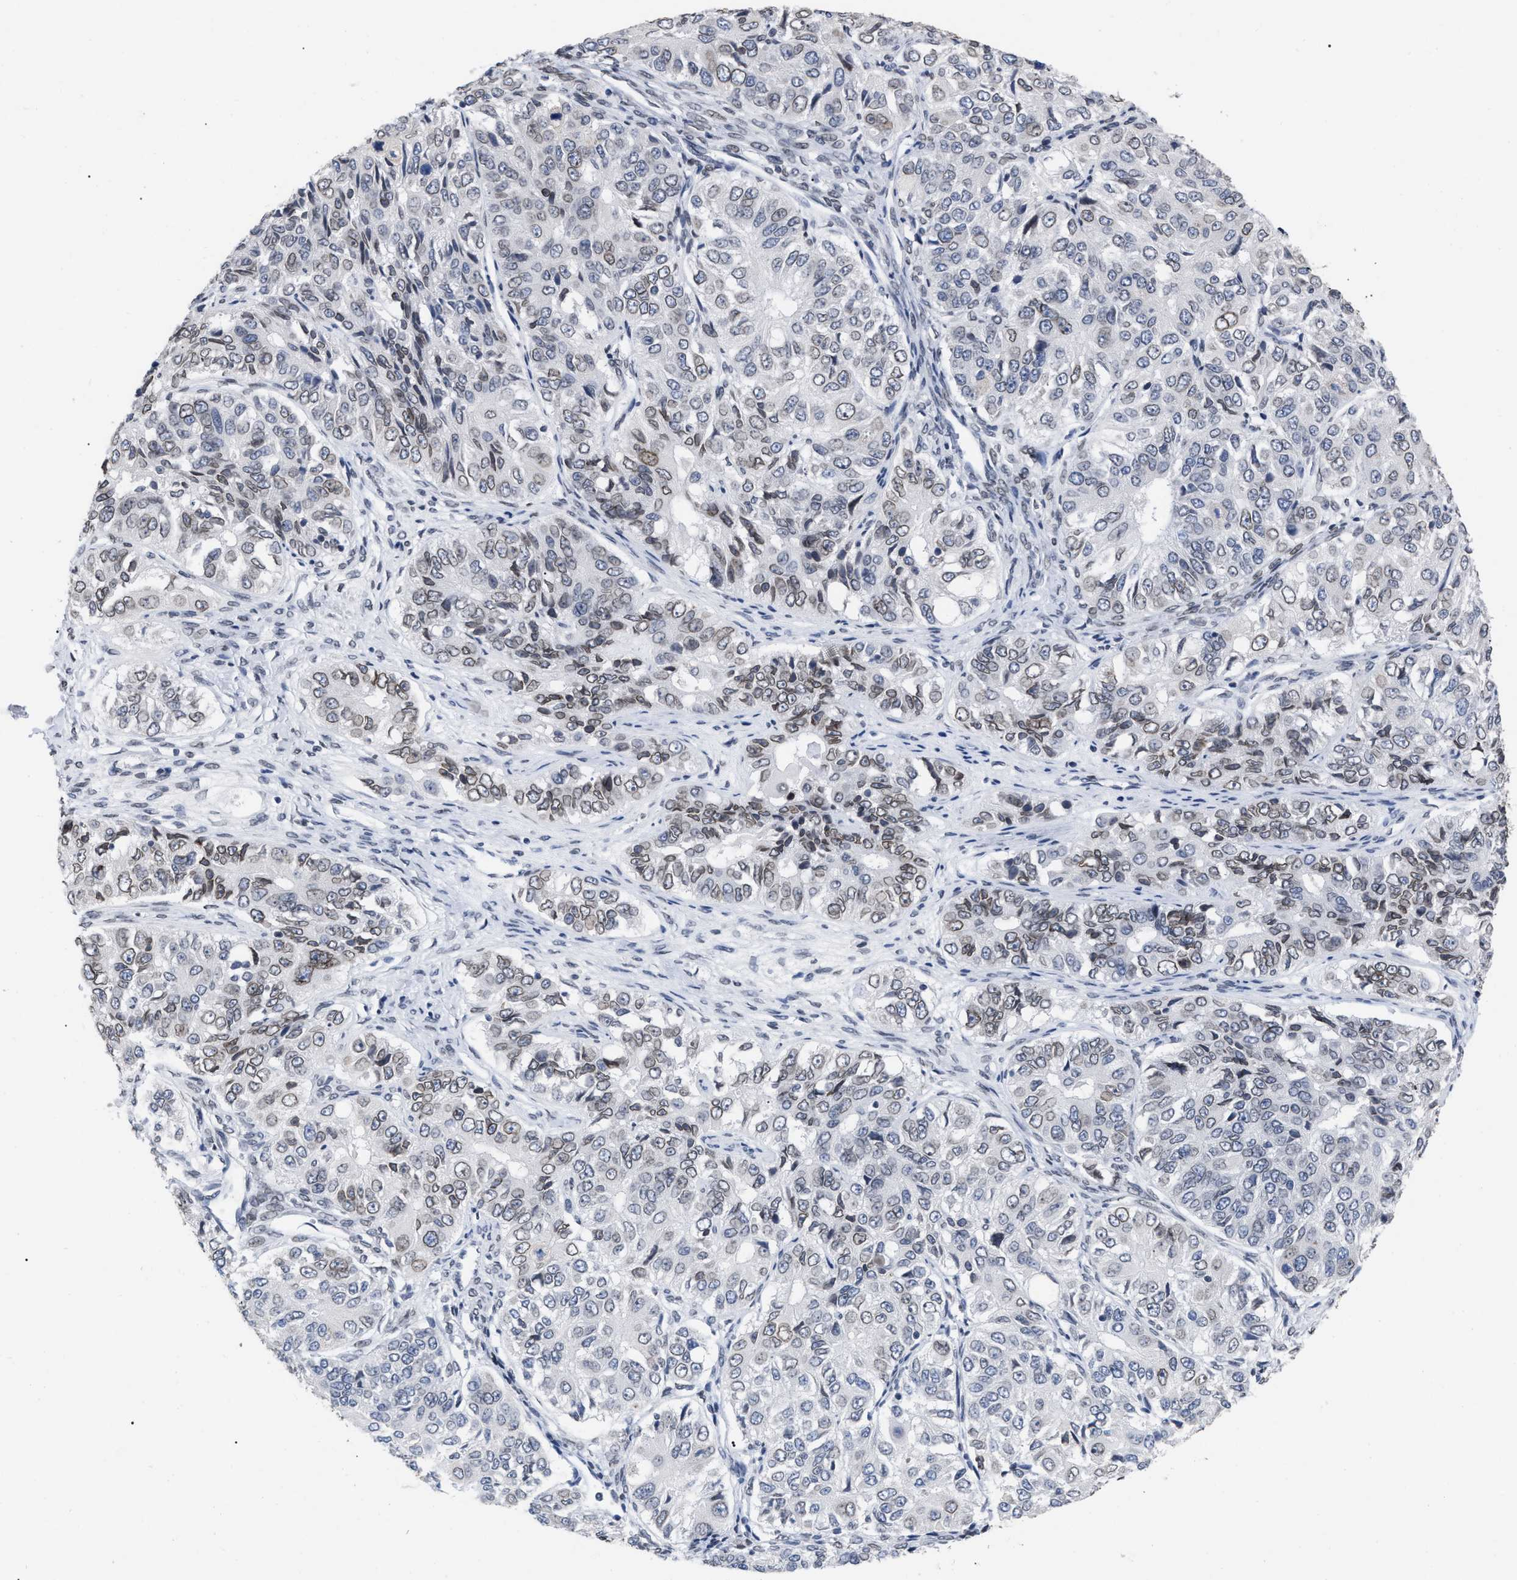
{"staining": {"intensity": "weak", "quantity": "<25%", "location": "cytoplasmic/membranous,nuclear"}, "tissue": "ovarian cancer", "cell_type": "Tumor cells", "image_type": "cancer", "snomed": [{"axis": "morphology", "description": "Carcinoma, endometroid"}, {"axis": "topography", "description": "Ovary"}], "caption": "The immunohistochemistry photomicrograph has no significant positivity in tumor cells of endometroid carcinoma (ovarian) tissue. (Immunohistochemistry (ihc), brightfield microscopy, high magnification).", "gene": "TPR", "patient": {"sex": "female", "age": 51}}